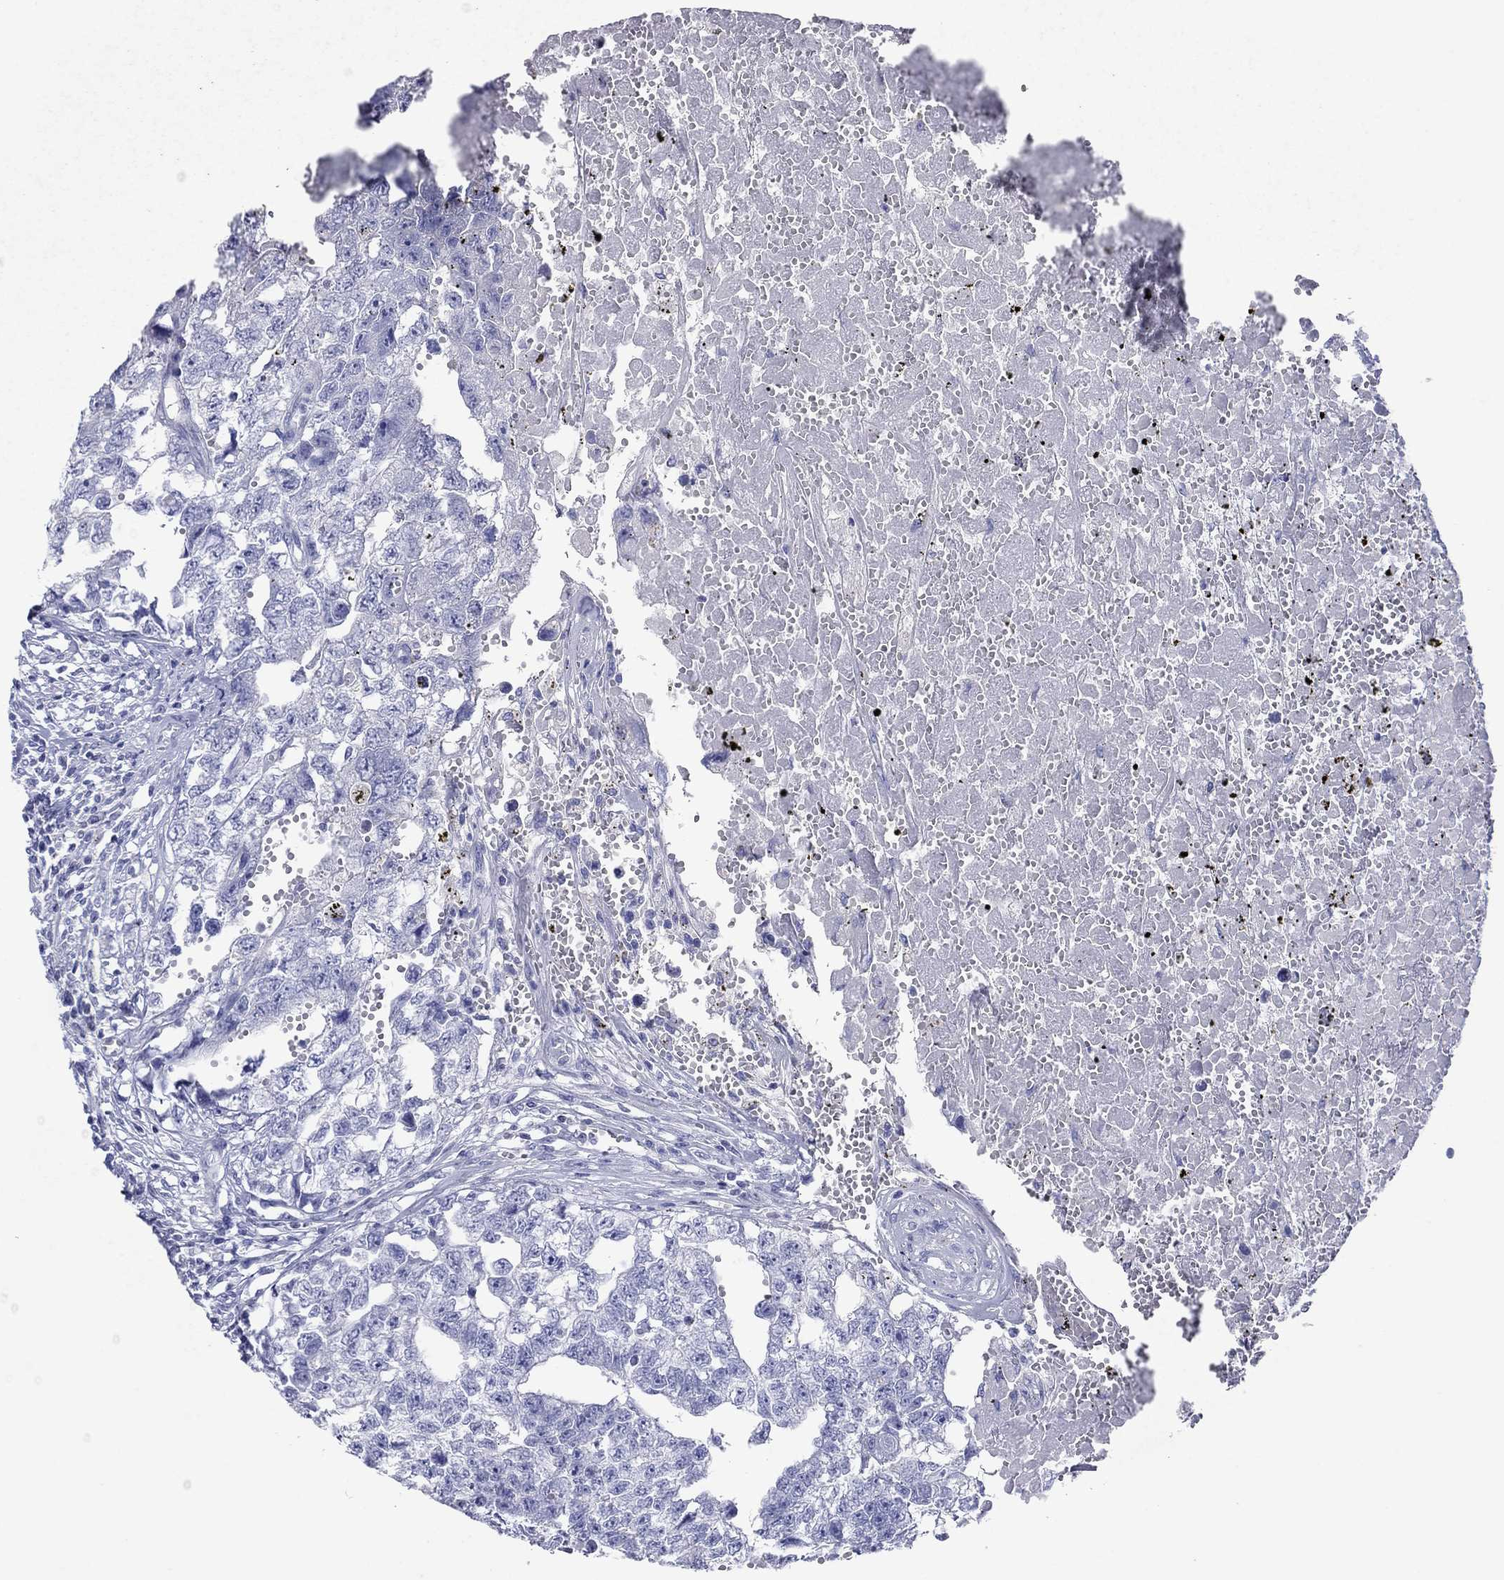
{"staining": {"intensity": "negative", "quantity": "none", "location": "none"}, "tissue": "testis cancer", "cell_type": "Tumor cells", "image_type": "cancer", "snomed": [{"axis": "morphology", "description": "Seminoma, NOS"}, {"axis": "morphology", "description": "Carcinoma, Embryonal, NOS"}, {"axis": "topography", "description": "Testis"}], "caption": "Photomicrograph shows no significant protein positivity in tumor cells of testis cancer (embryonal carcinoma). (Stains: DAB (3,3'-diaminobenzidine) immunohistochemistry with hematoxylin counter stain, Microscopy: brightfield microscopy at high magnification).", "gene": "ATP4A", "patient": {"sex": "male", "age": 22}}